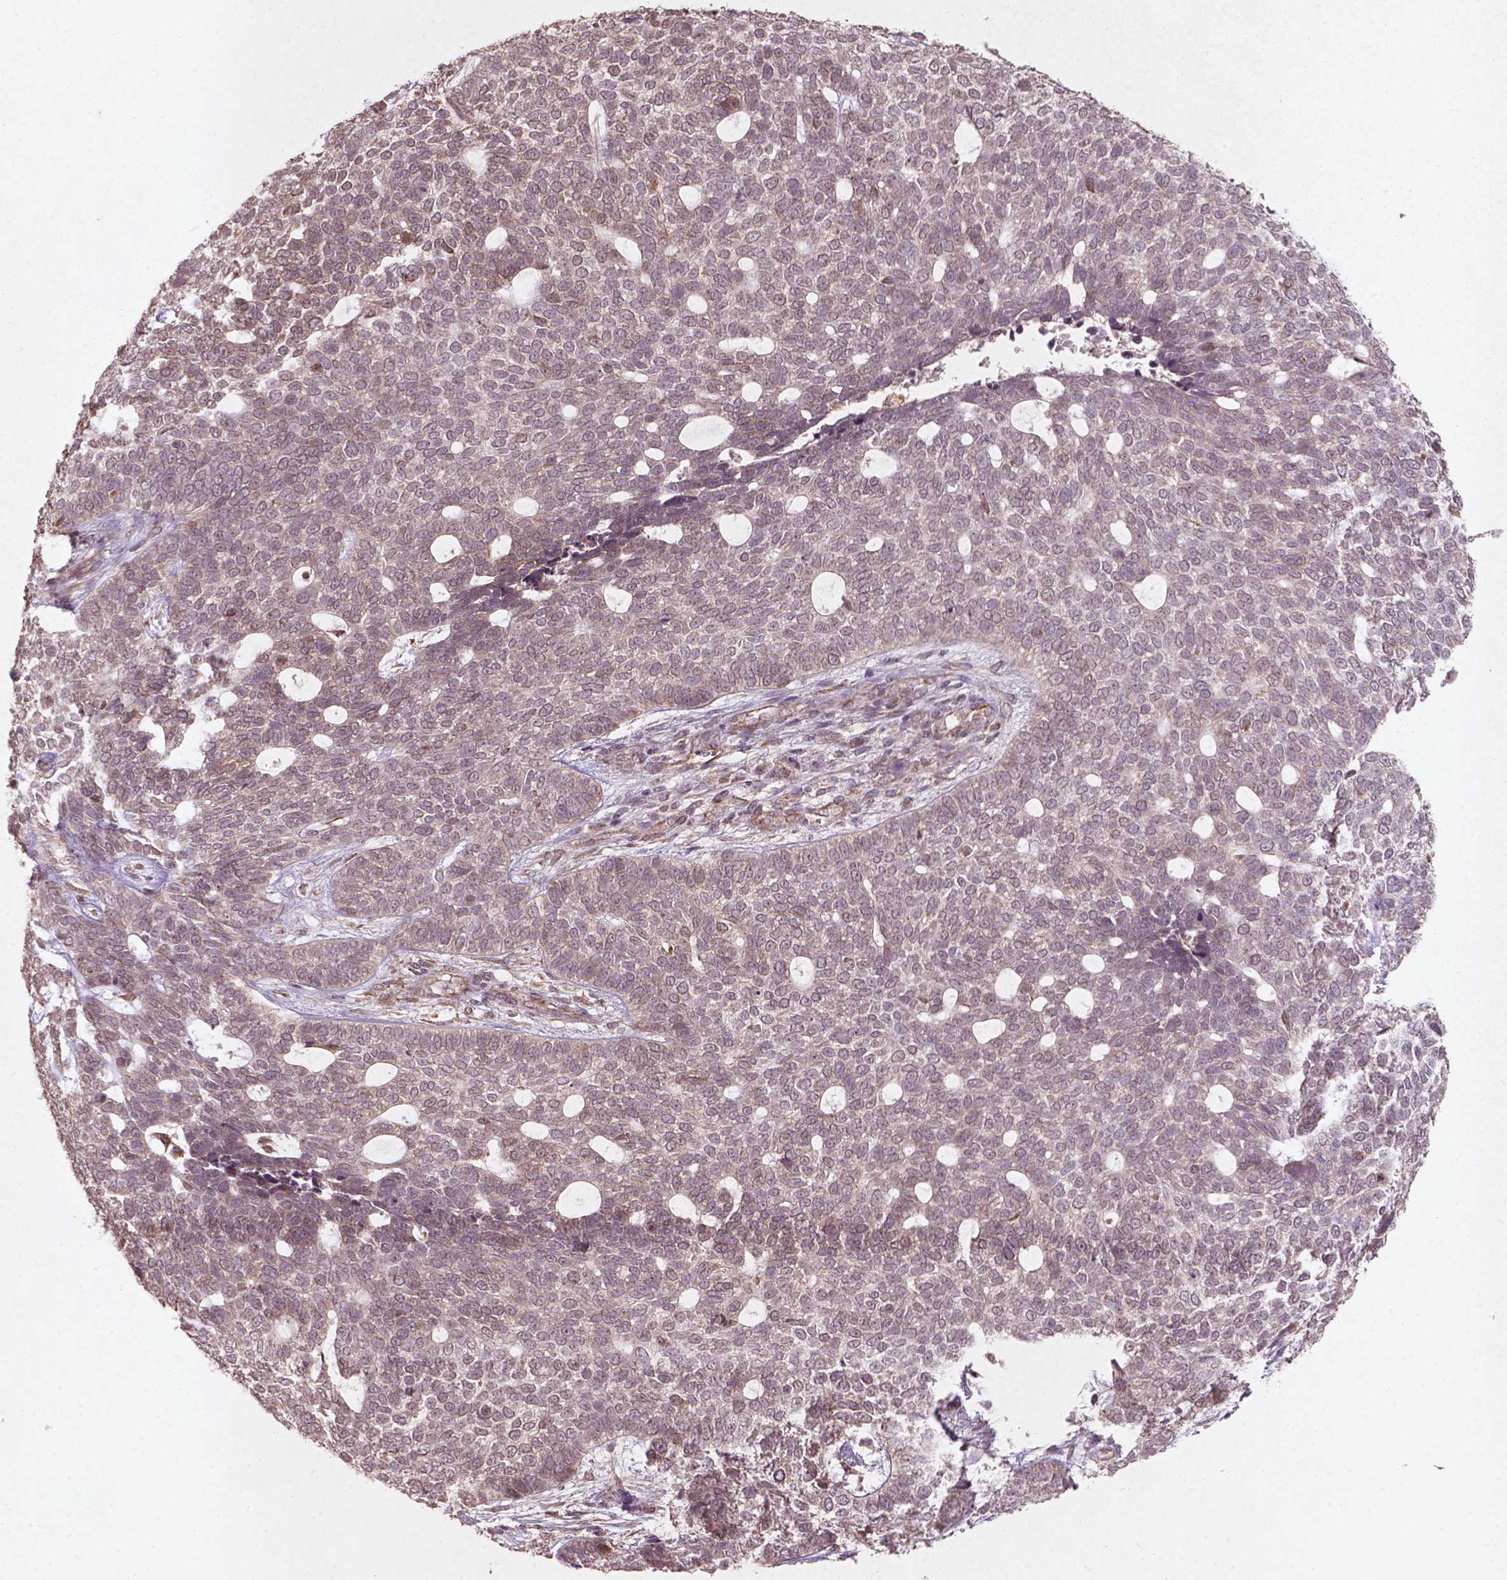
{"staining": {"intensity": "negative", "quantity": "none", "location": "none"}, "tissue": "skin cancer", "cell_type": "Tumor cells", "image_type": "cancer", "snomed": [{"axis": "morphology", "description": "Basal cell carcinoma"}, {"axis": "topography", "description": "Skin"}], "caption": "Human skin cancer (basal cell carcinoma) stained for a protein using immunohistochemistry demonstrates no positivity in tumor cells.", "gene": "SMAD2", "patient": {"sex": "female", "age": 69}}